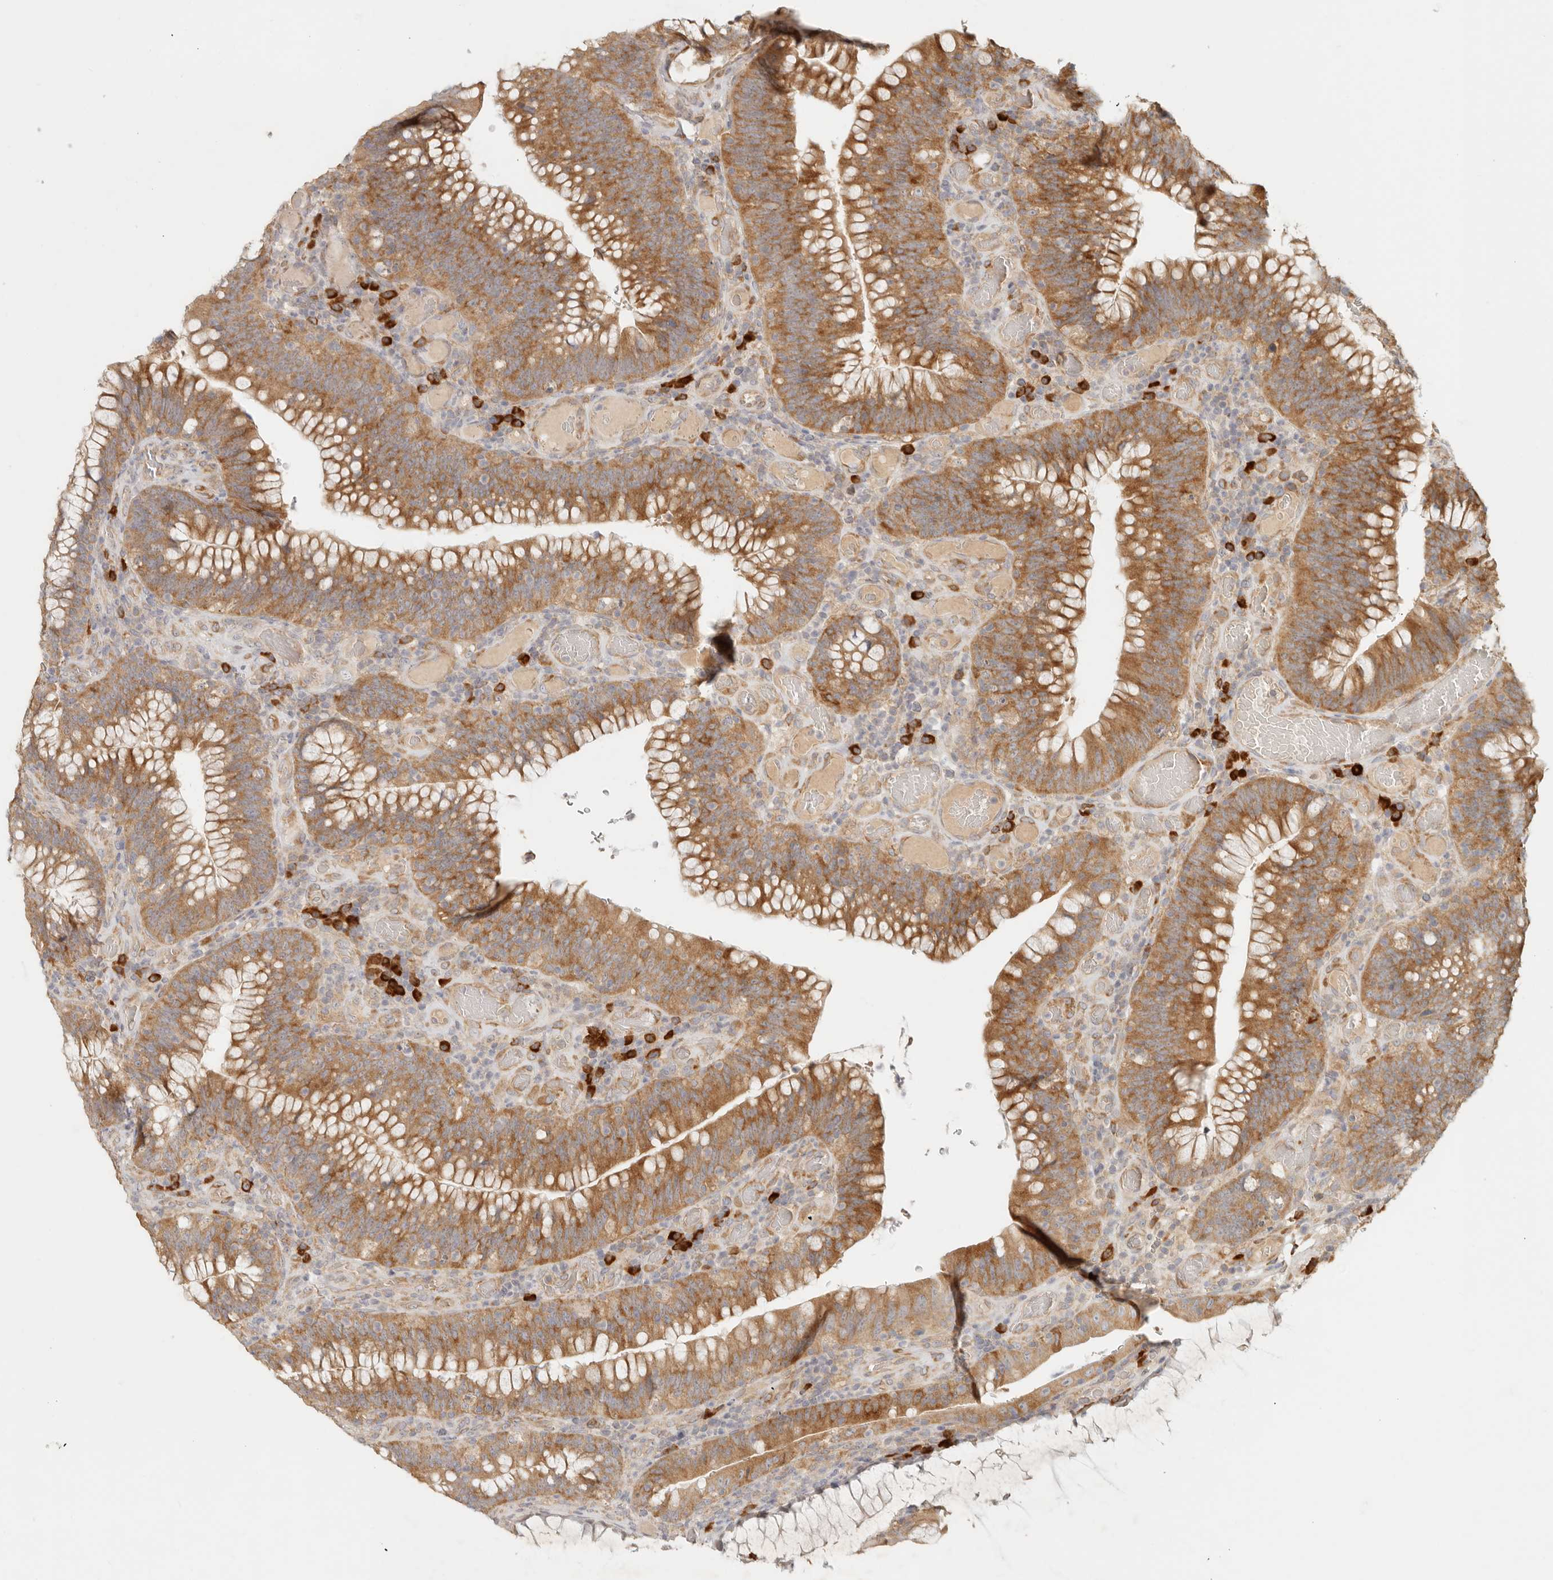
{"staining": {"intensity": "moderate", "quantity": ">75%", "location": "cytoplasmic/membranous"}, "tissue": "colorectal cancer", "cell_type": "Tumor cells", "image_type": "cancer", "snomed": [{"axis": "morphology", "description": "Normal tissue, NOS"}, {"axis": "topography", "description": "Colon"}], "caption": "IHC micrograph of neoplastic tissue: colorectal cancer stained using IHC displays medium levels of moderate protein expression localized specifically in the cytoplasmic/membranous of tumor cells, appearing as a cytoplasmic/membranous brown color.", "gene": "PABPC4", "patient": {"sex": "female", "age": 82}}